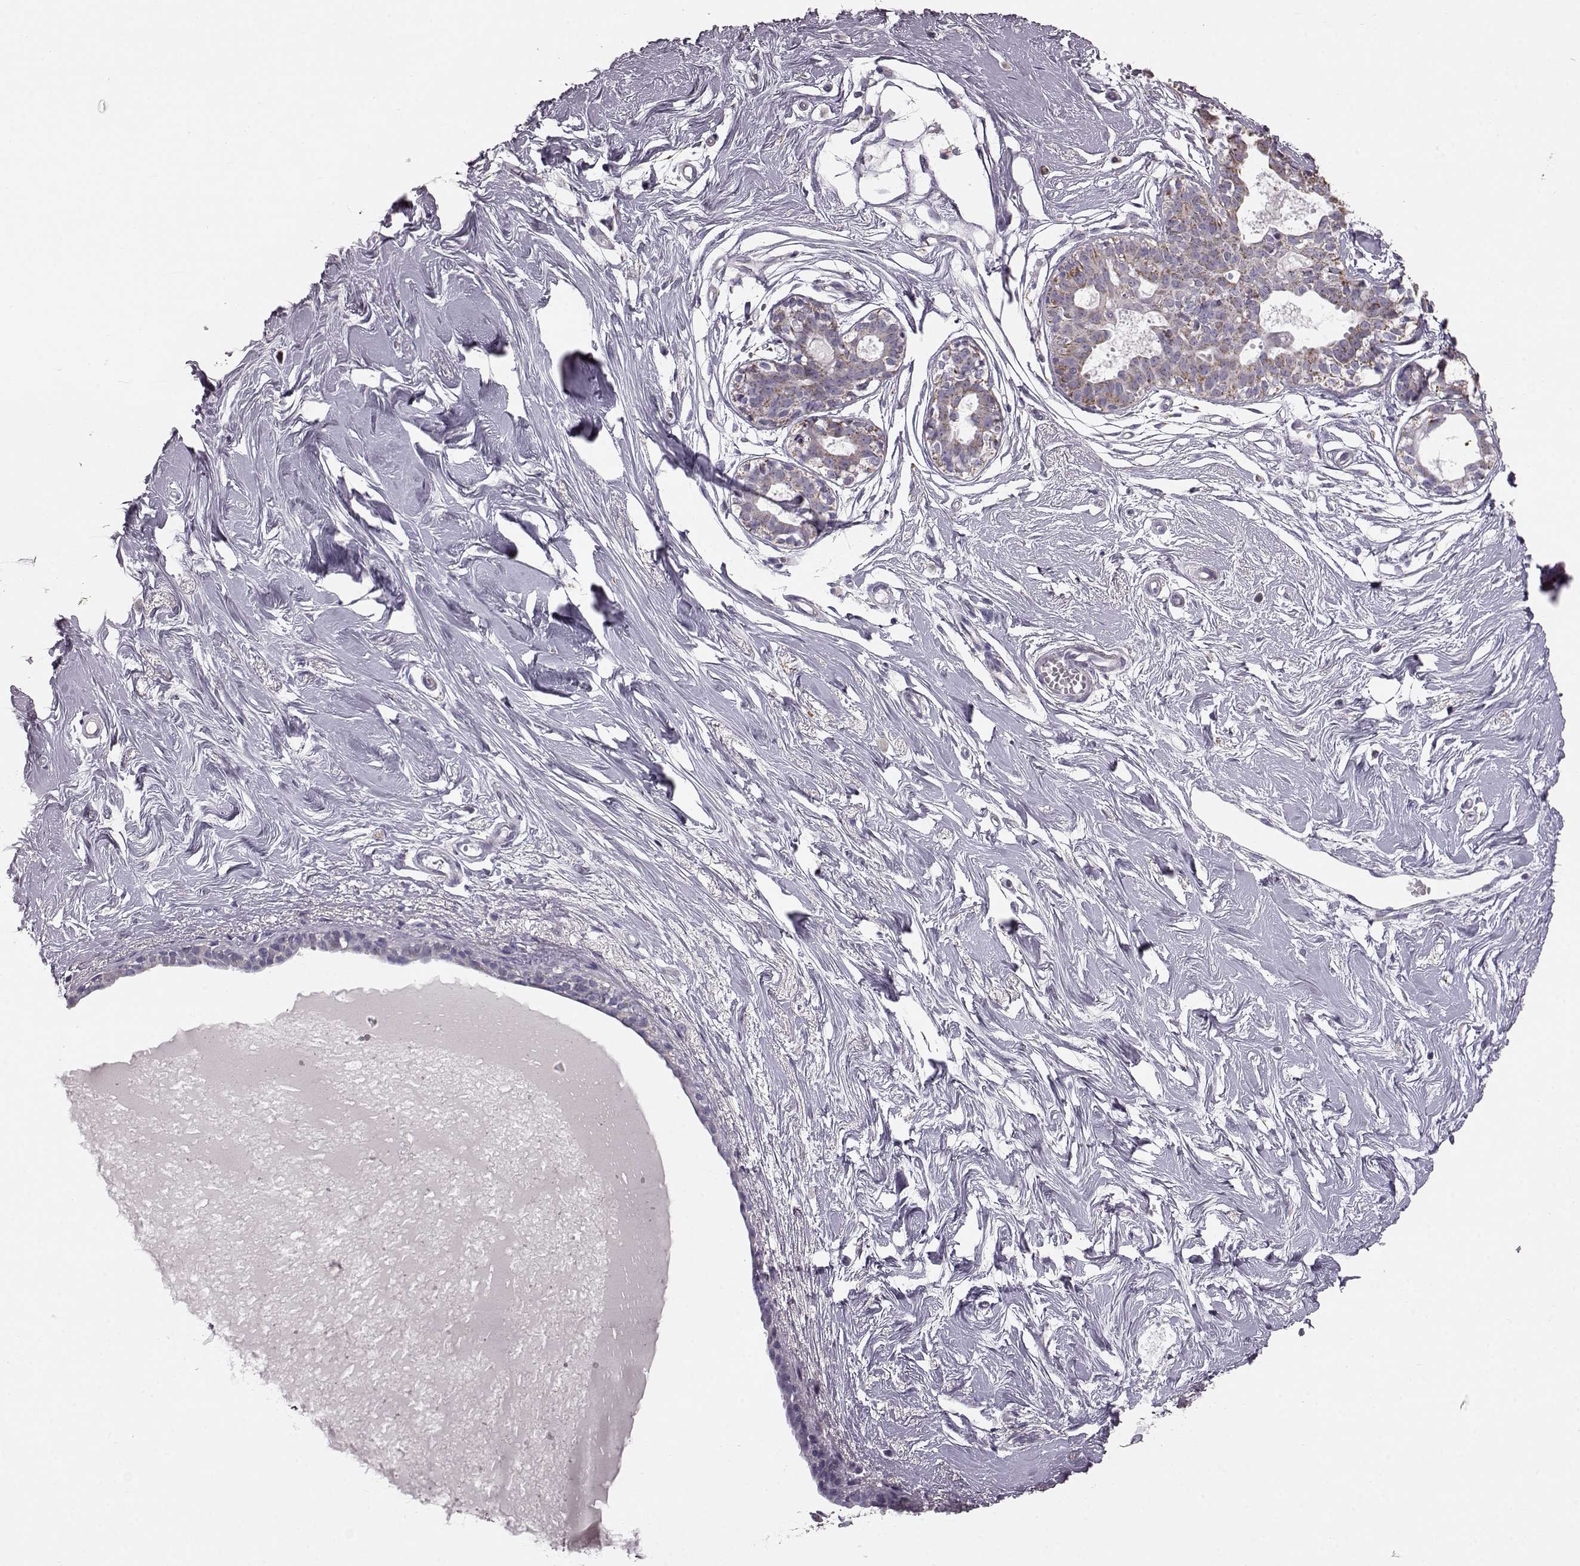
{"staining": {"intensity": "negative", "quantity": "none", "location": "none"}, "tissue": "breast", "cell_type": "Adipocytes", "image_type": "normal", "snomed": [{"axis": "morphology", "description": "Normal tissue, NOS"}, {"axis": "topography", "description": "Breast"}], "caption": "Immunohistochemistry (IHC) micrograph of unremarkable human breast stained for a protein (brown), which demonstrates no expression in adipocytes.", "gene": "ATP5MF", "patient": {"sex": "female", "age": 49}}